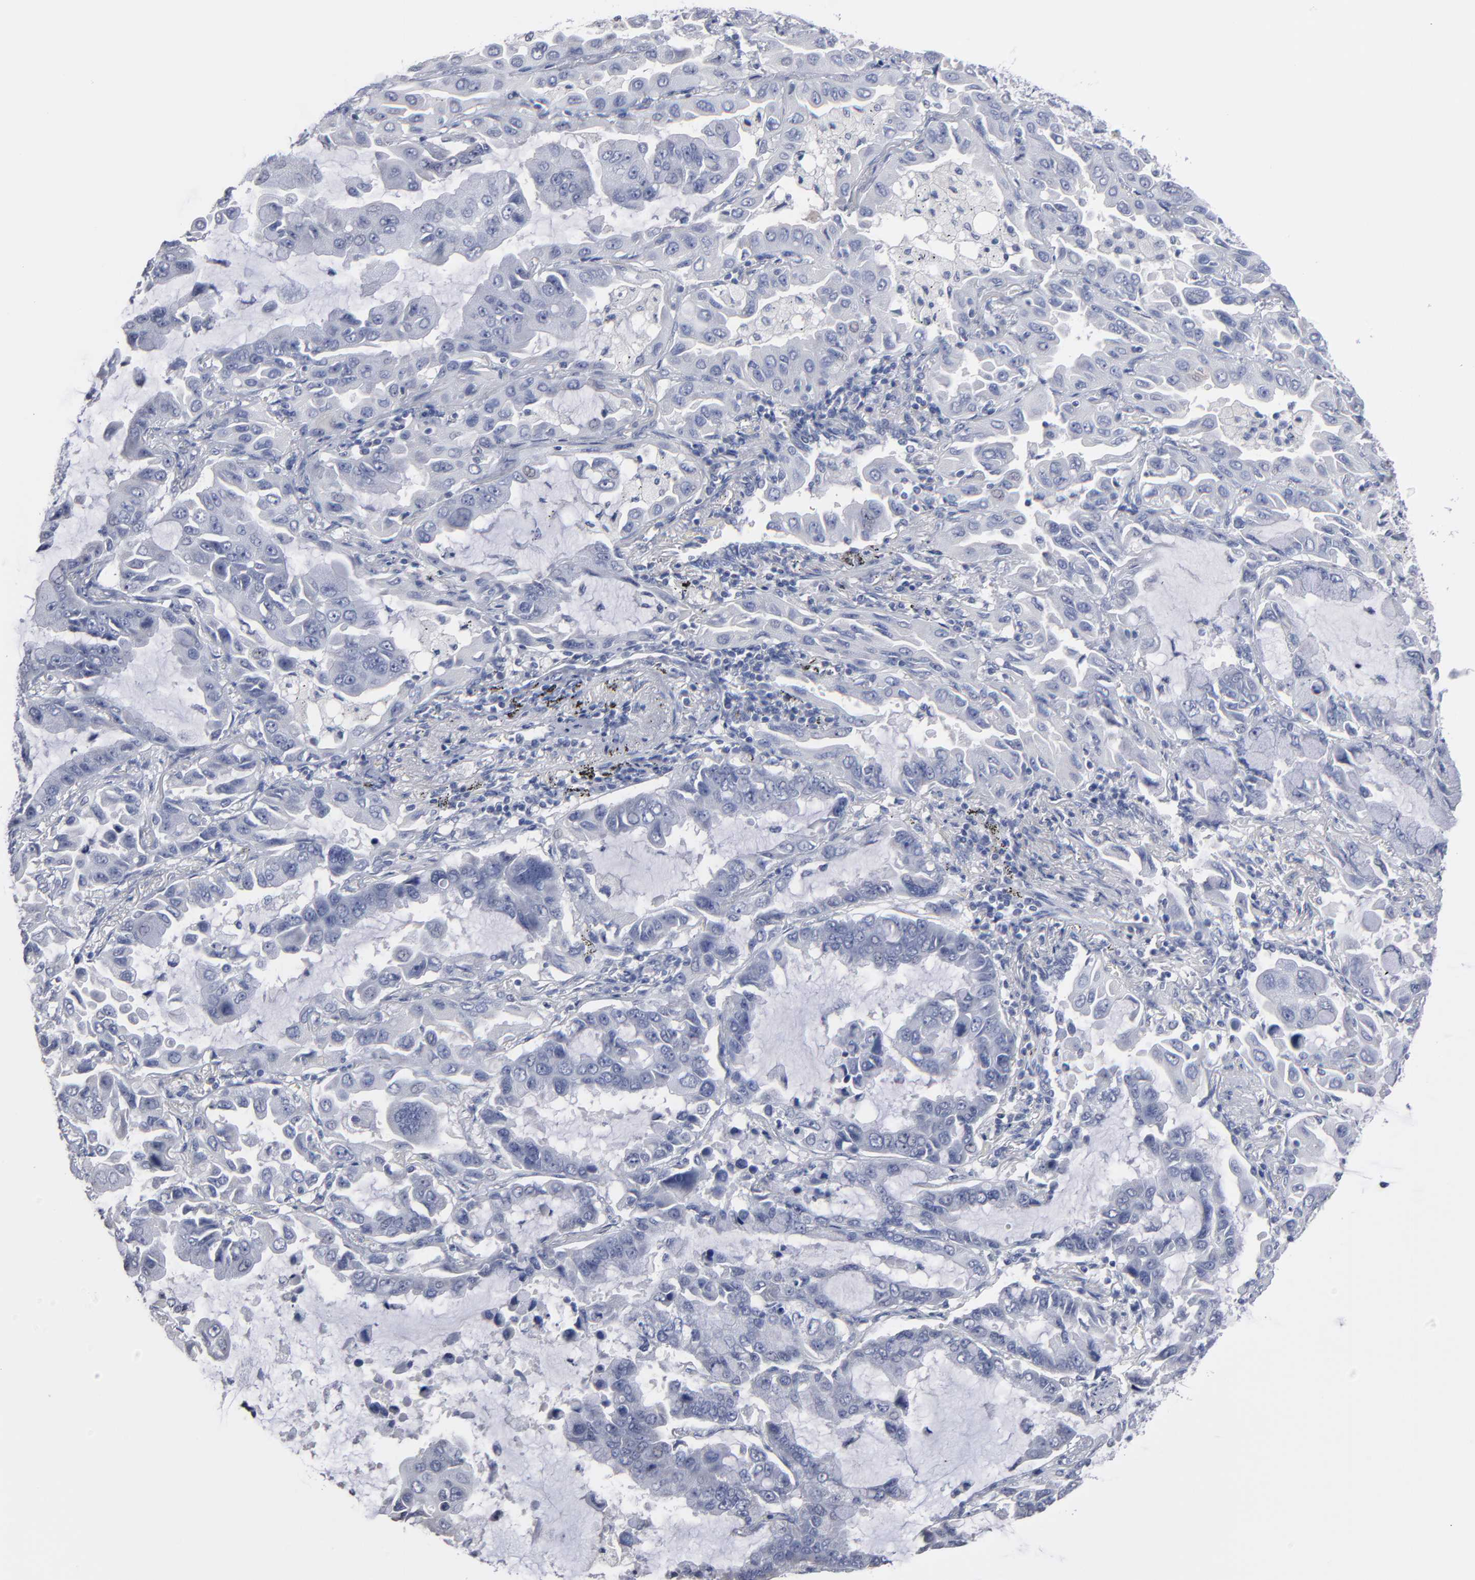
{"staining": {"intensity": "negative", "quantity": "none", "location": "none"}, "tissue": "lung cancer", "cell_type": "Tumor cells", "image_type": "cancer", "snomed": [{"axis": "morphology", "description": "Adenocarcinoma, NOS"}, {"axis": "topography", "description": "Lung"}], "caption": "An immunohistochemistry (IHC) histopathology image of lung adenocarcinoma is shown. There is no staining in tumor cells of lung adenocarcinoma. (Brightfield microscopy of DAB IHC at high magnification).", "gene": "RPH3A", "patient": {"sex": "male", "age": 64}}